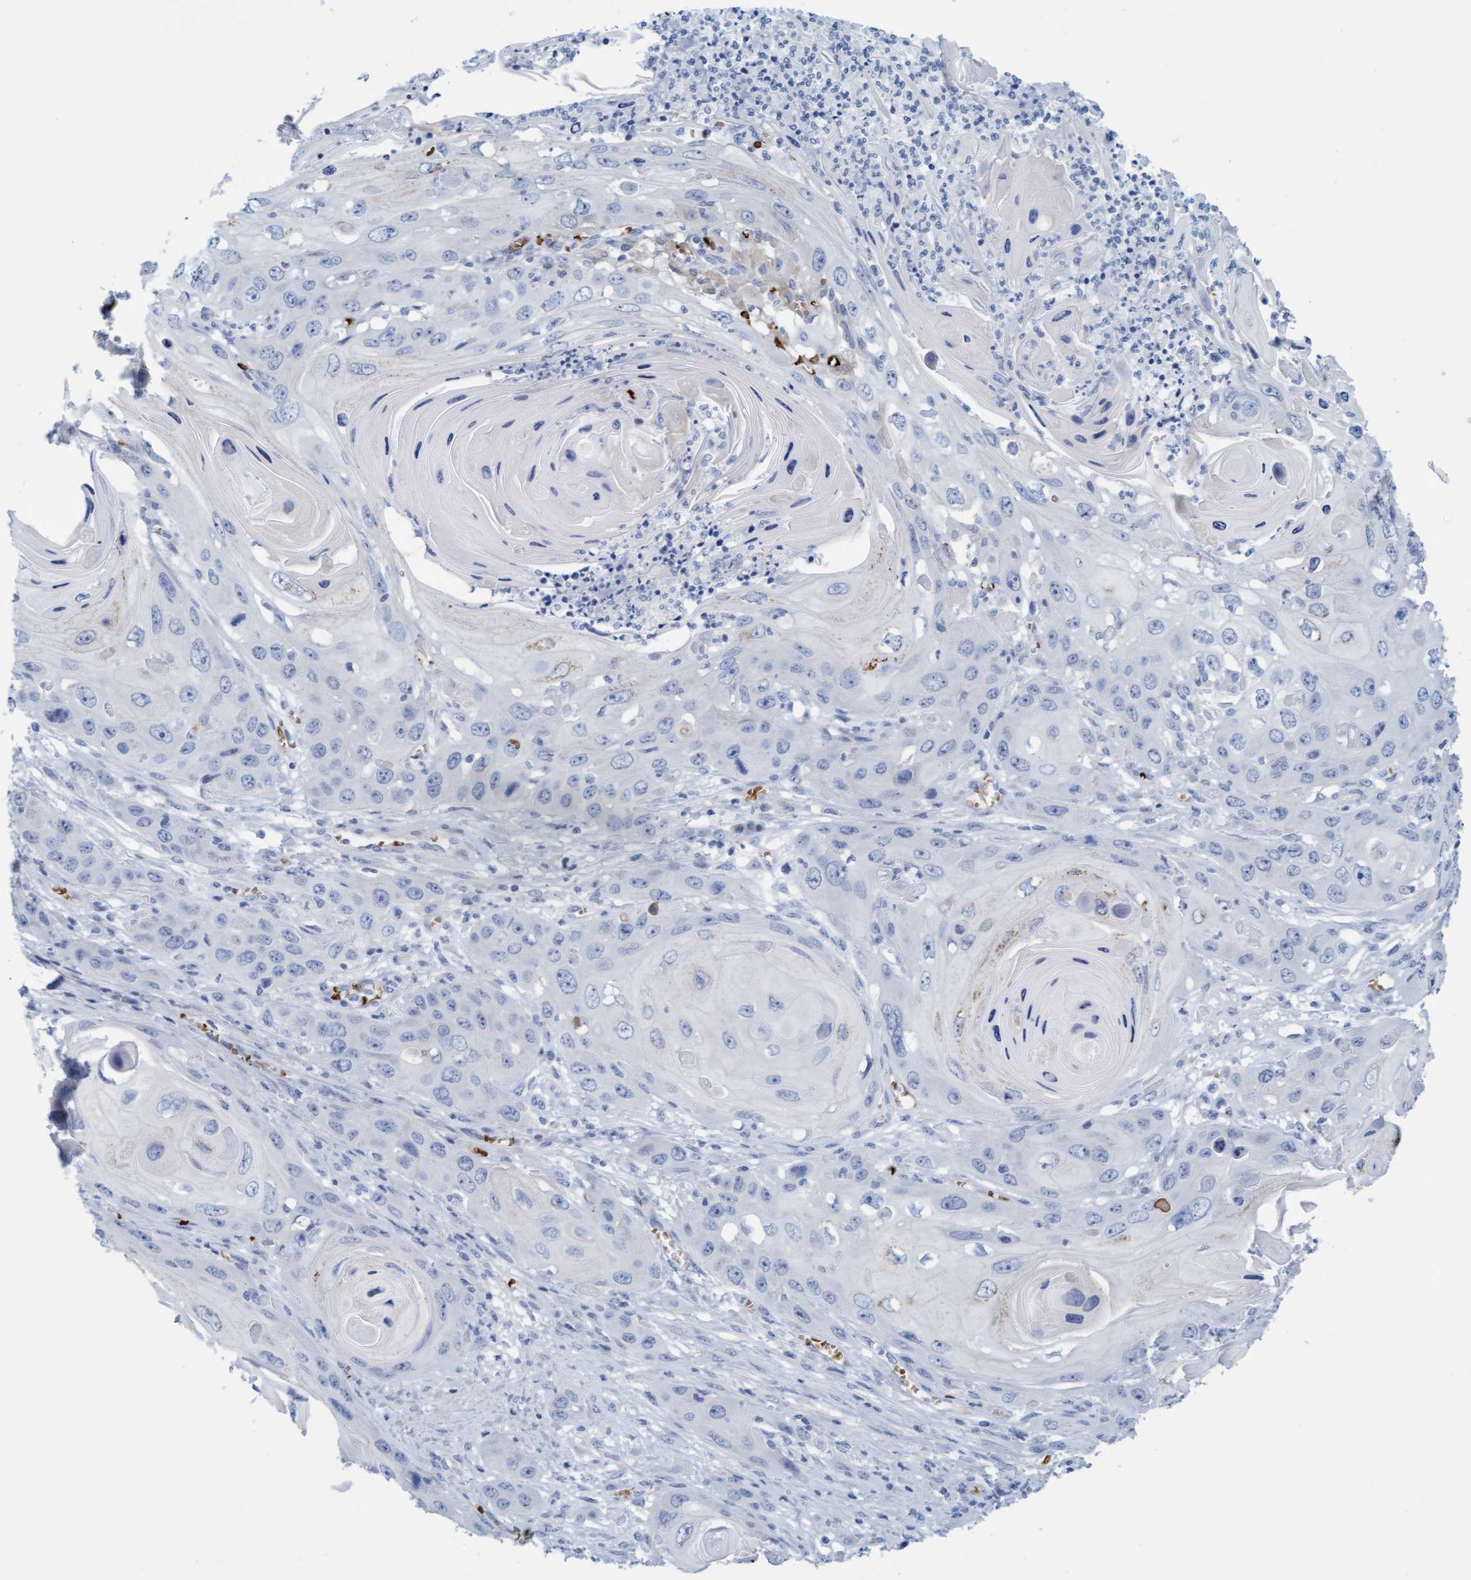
{"staining": {"intensity": "negative", "quantity": "none", "location": "none"}, "tissue": "skin cancer", "cell_type": "Tumor cells", "image_type": "cancer", "snomed": [{"axis": "morphology", "description": "Squamous cell carcinoma, NOS"}, {"axis": "topography", "description": "Skin"}], "caption": "Micrograph shows no significant protein expression in tumor cells of skin squamous cell carcinoma.", "gene": "P2RX5", "patient": {"sex": "male", "age": 55}}